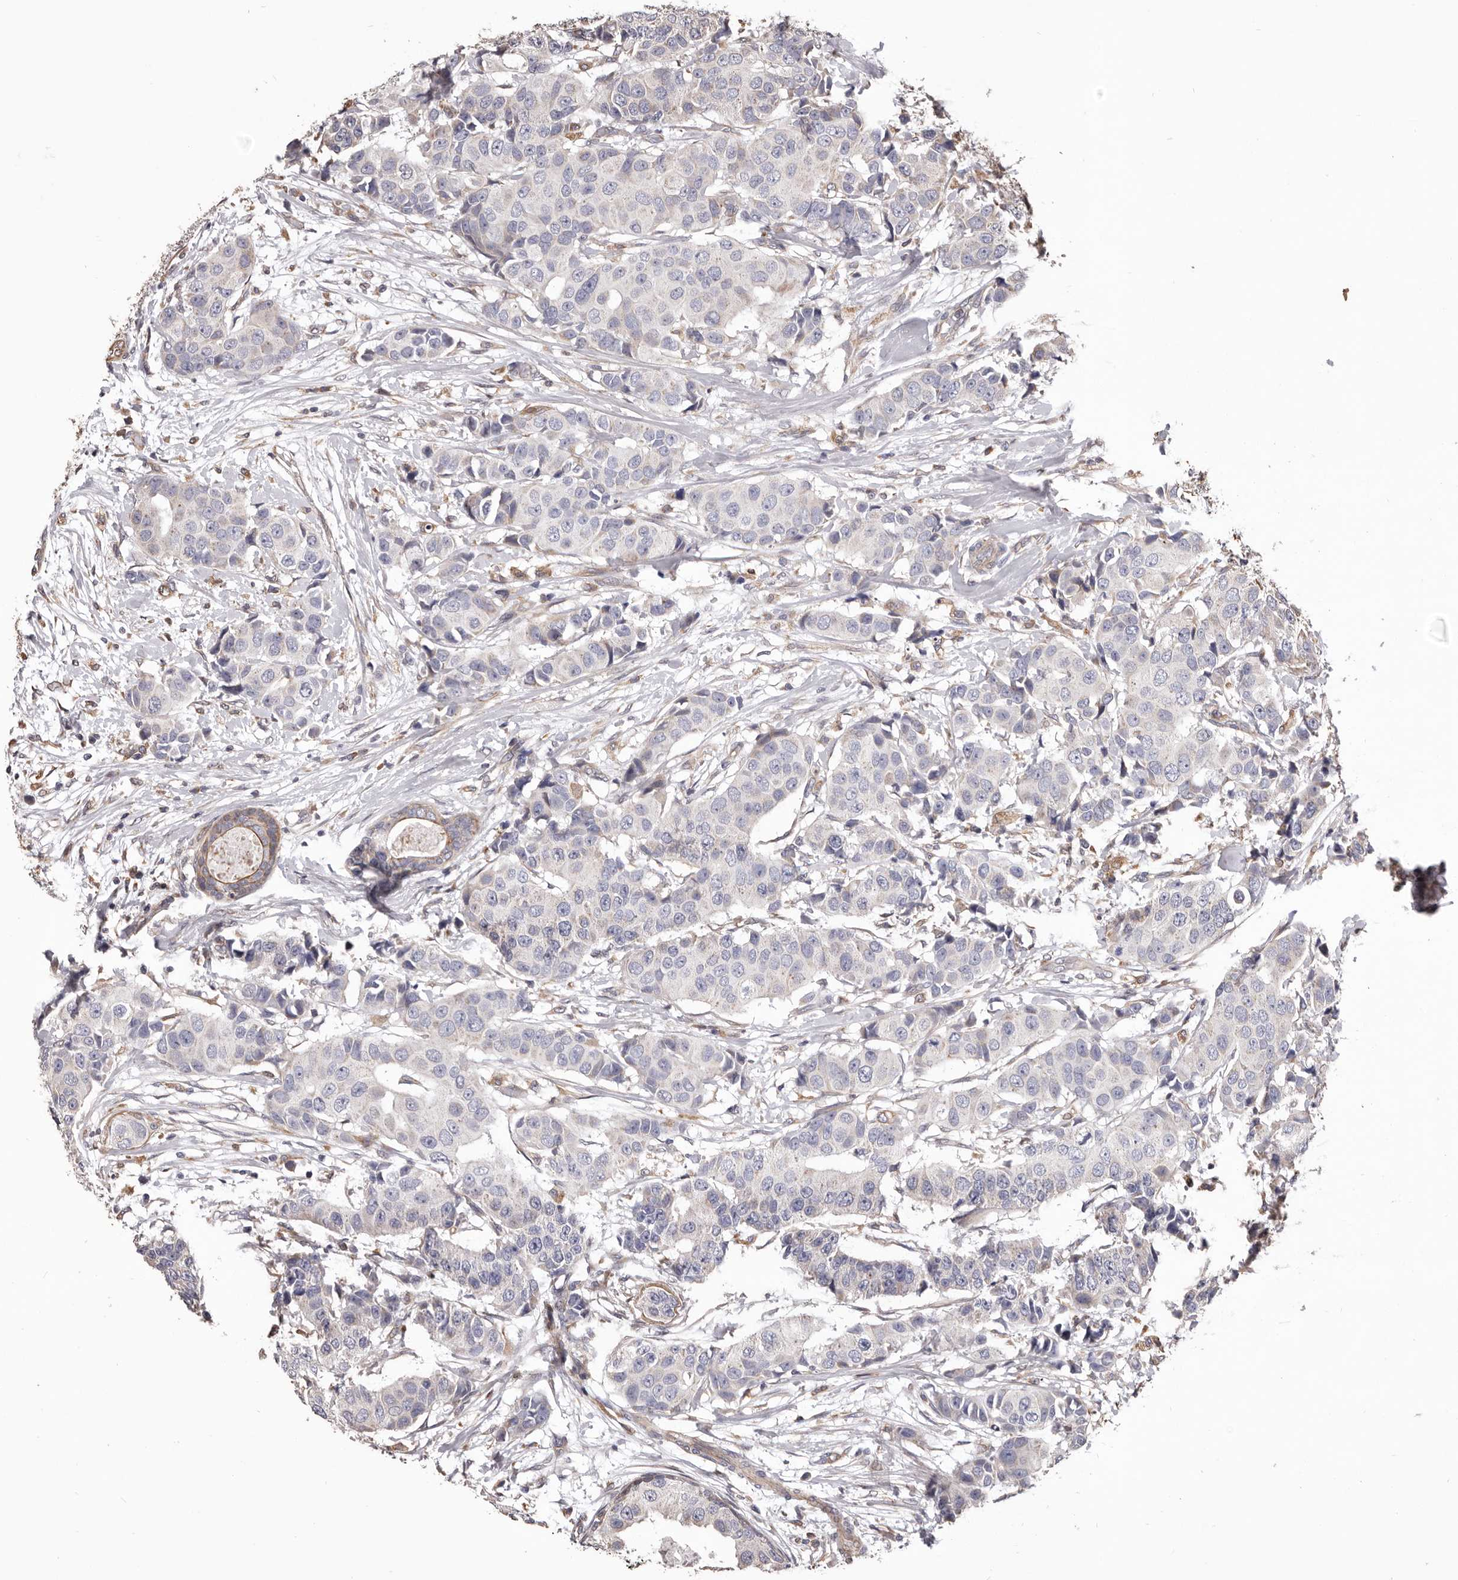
{"staining": {"intensity": "negative", "quantity": "none", "location": "none"}, "tissue": "breast cancer", "cell_type": "Tumor cells", "image_type": "cancer", "snomed": [{"axis": "morphology", "description": "Normal tissue, NOS"}, {"axis": "morphology", "description": "Duct carcinoma"}, {"axis": "topography", "description": "Breast"}], "caption": "Image shows no significant protein expression in tumor cells of intraductal carcinoma (breast).", "gene": "CEP104", "patient": {"sex": "female", "age": 39}}